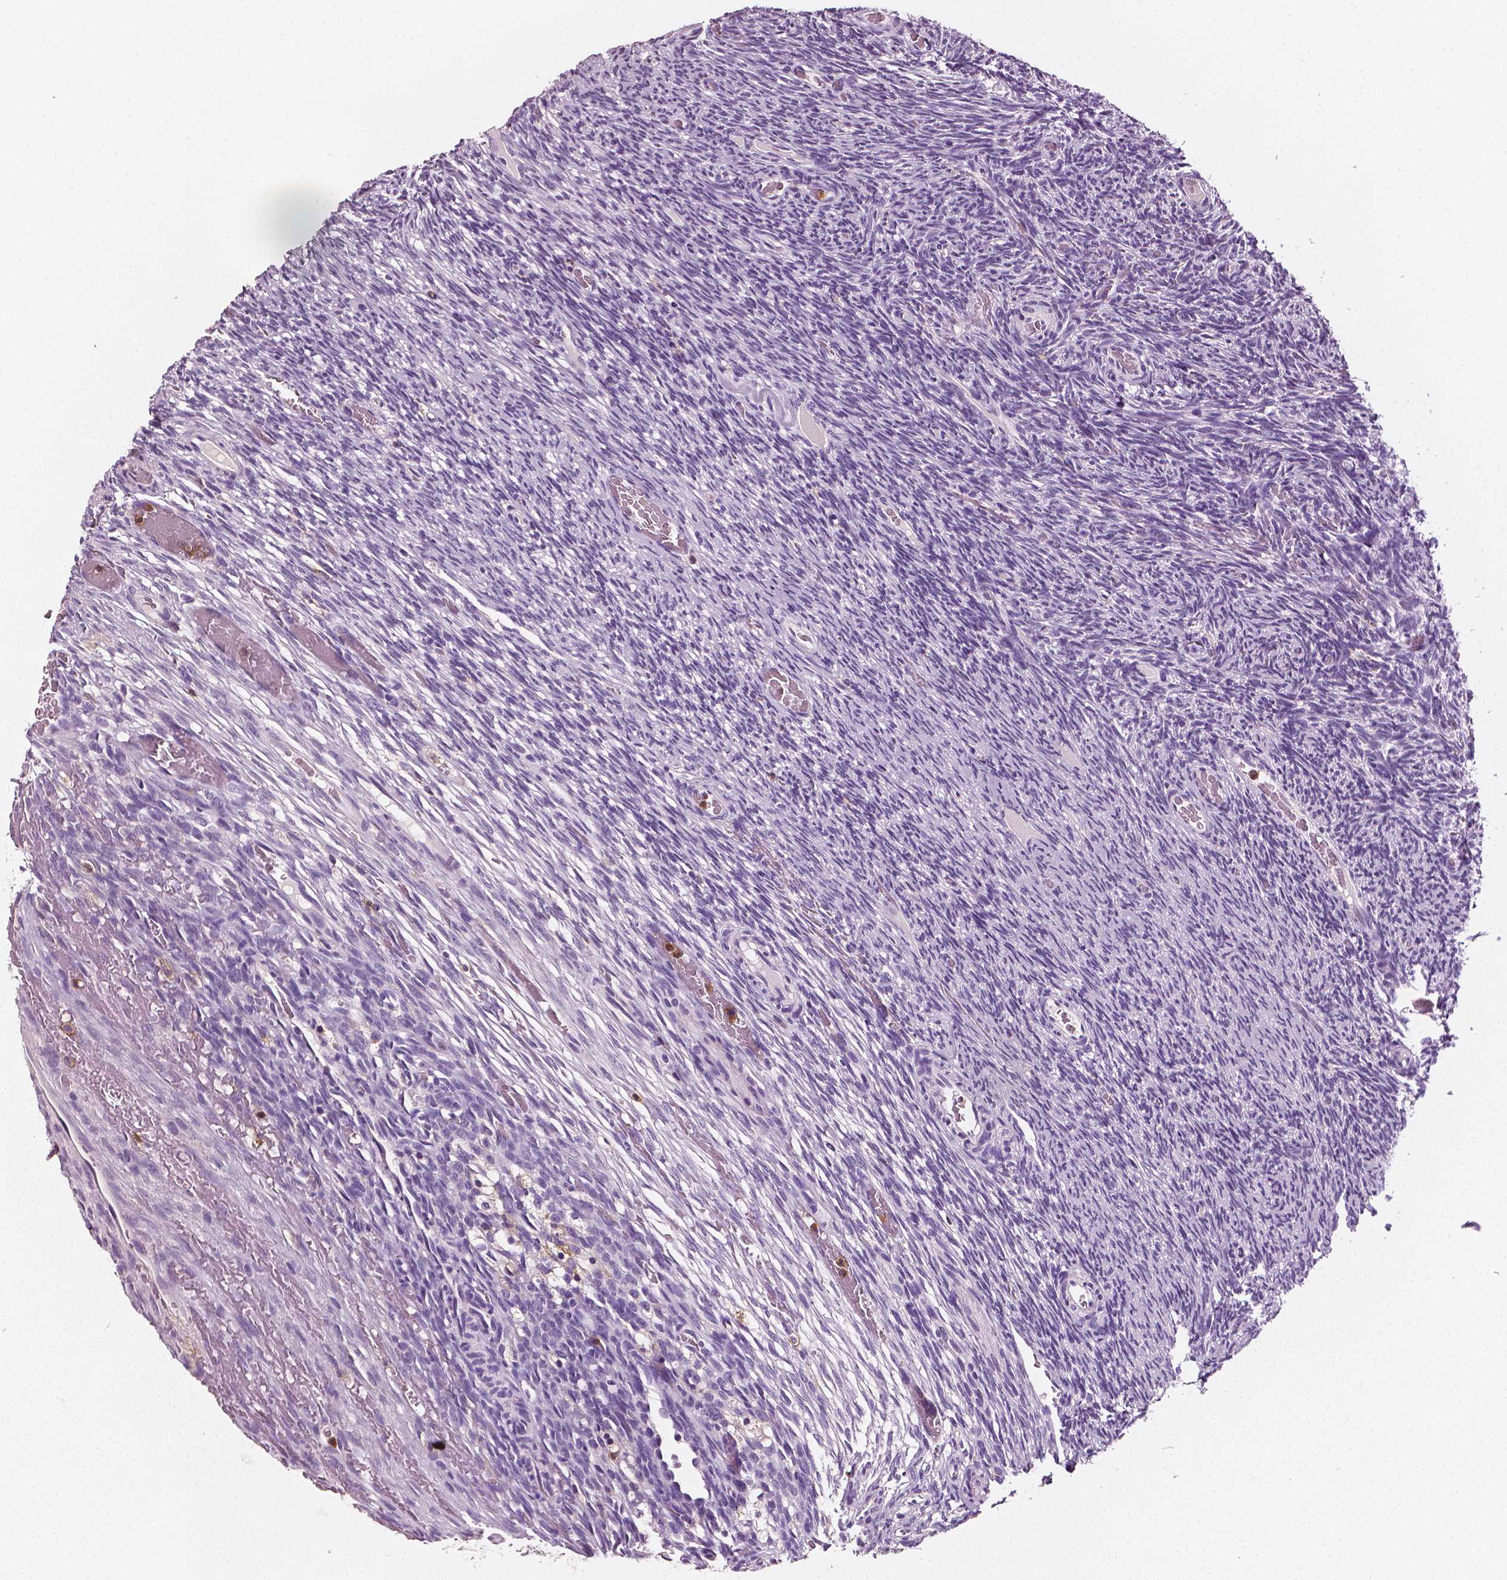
{"staining": {"intensity": "negative", "quantity": "none", "location": "none"}, "tissue": "ovary", "cell_type": "Ovarian stroma cells", "image_type": "normal", "snomed": [{"axis": "morphology", "description": "Normal tissue, NOS"}, {"axis": "topography", "description": "Ovary"}], "caption": "The photomicrograph displays no significant staining in ovarian stroma cells of ovary.", "gene": "PTPRC", "patient": {"sex": "female", "age": 34}}